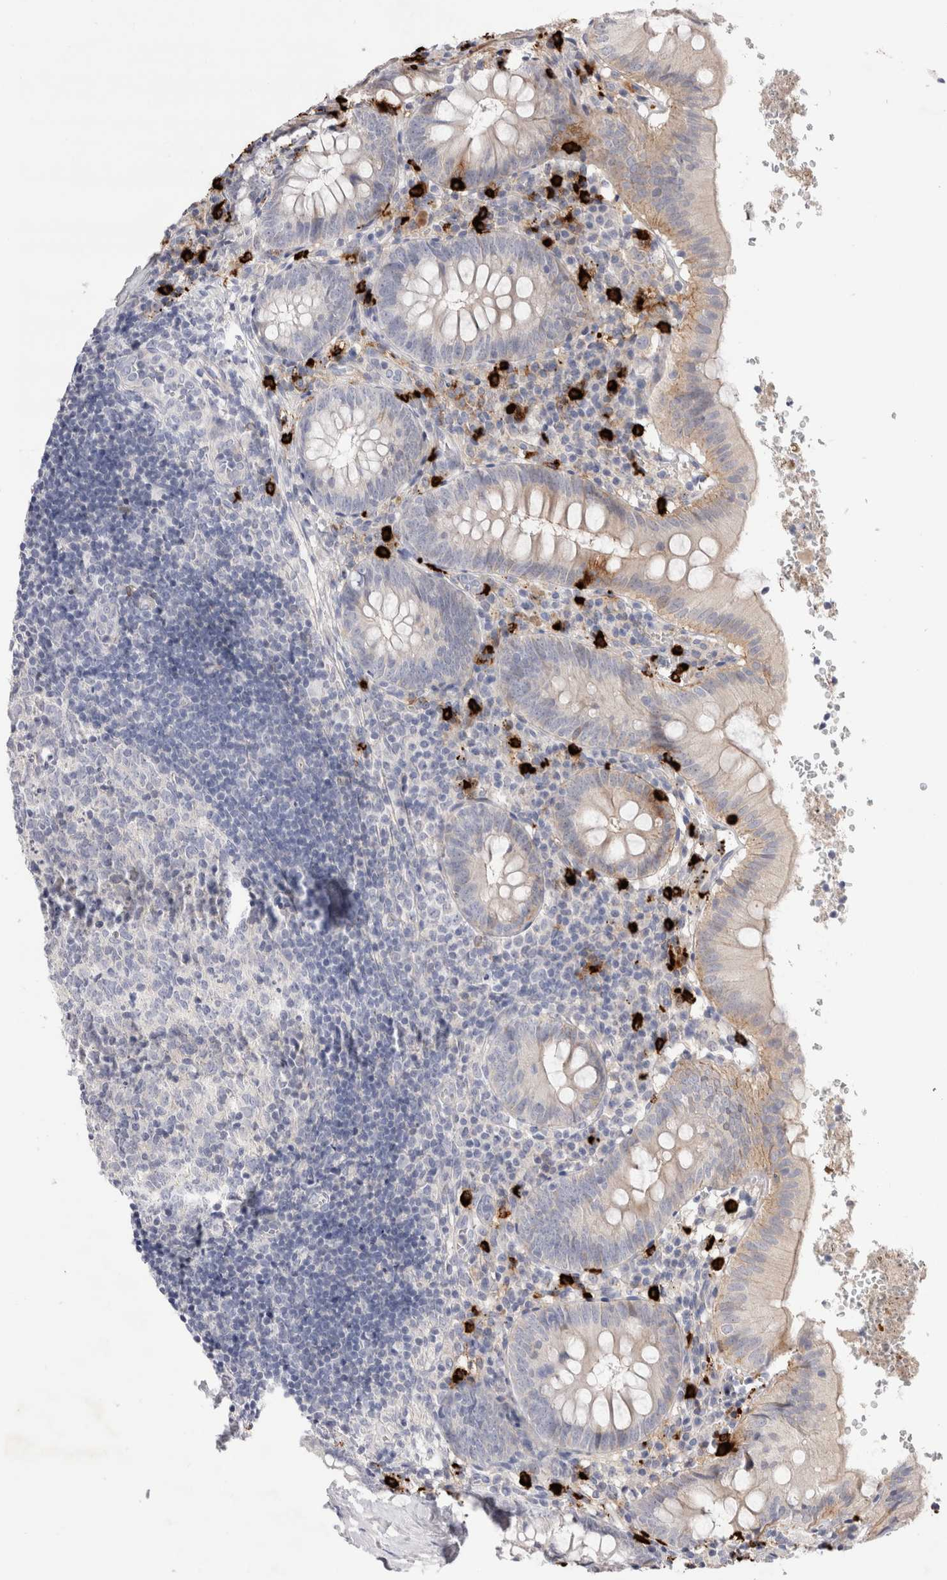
{"staining": {"intensity": "negative", "quantity": "none", "location": "none"}, "tissue": "appendix", "cell_type": "Glandular cells", "image_type": "normal", "snomed": [{"axis": "morphology", "description": "Normal tissue, NOS"}, {"axis": "topography", "description": "Appendix"}], "caption": "High power microscopy micrograph of an IHC histopathology image of normal appendix, revealing no significant staining in glandular cells.", "gene": "SPINK2", "patient": {"sex": "male", "age": 8}}